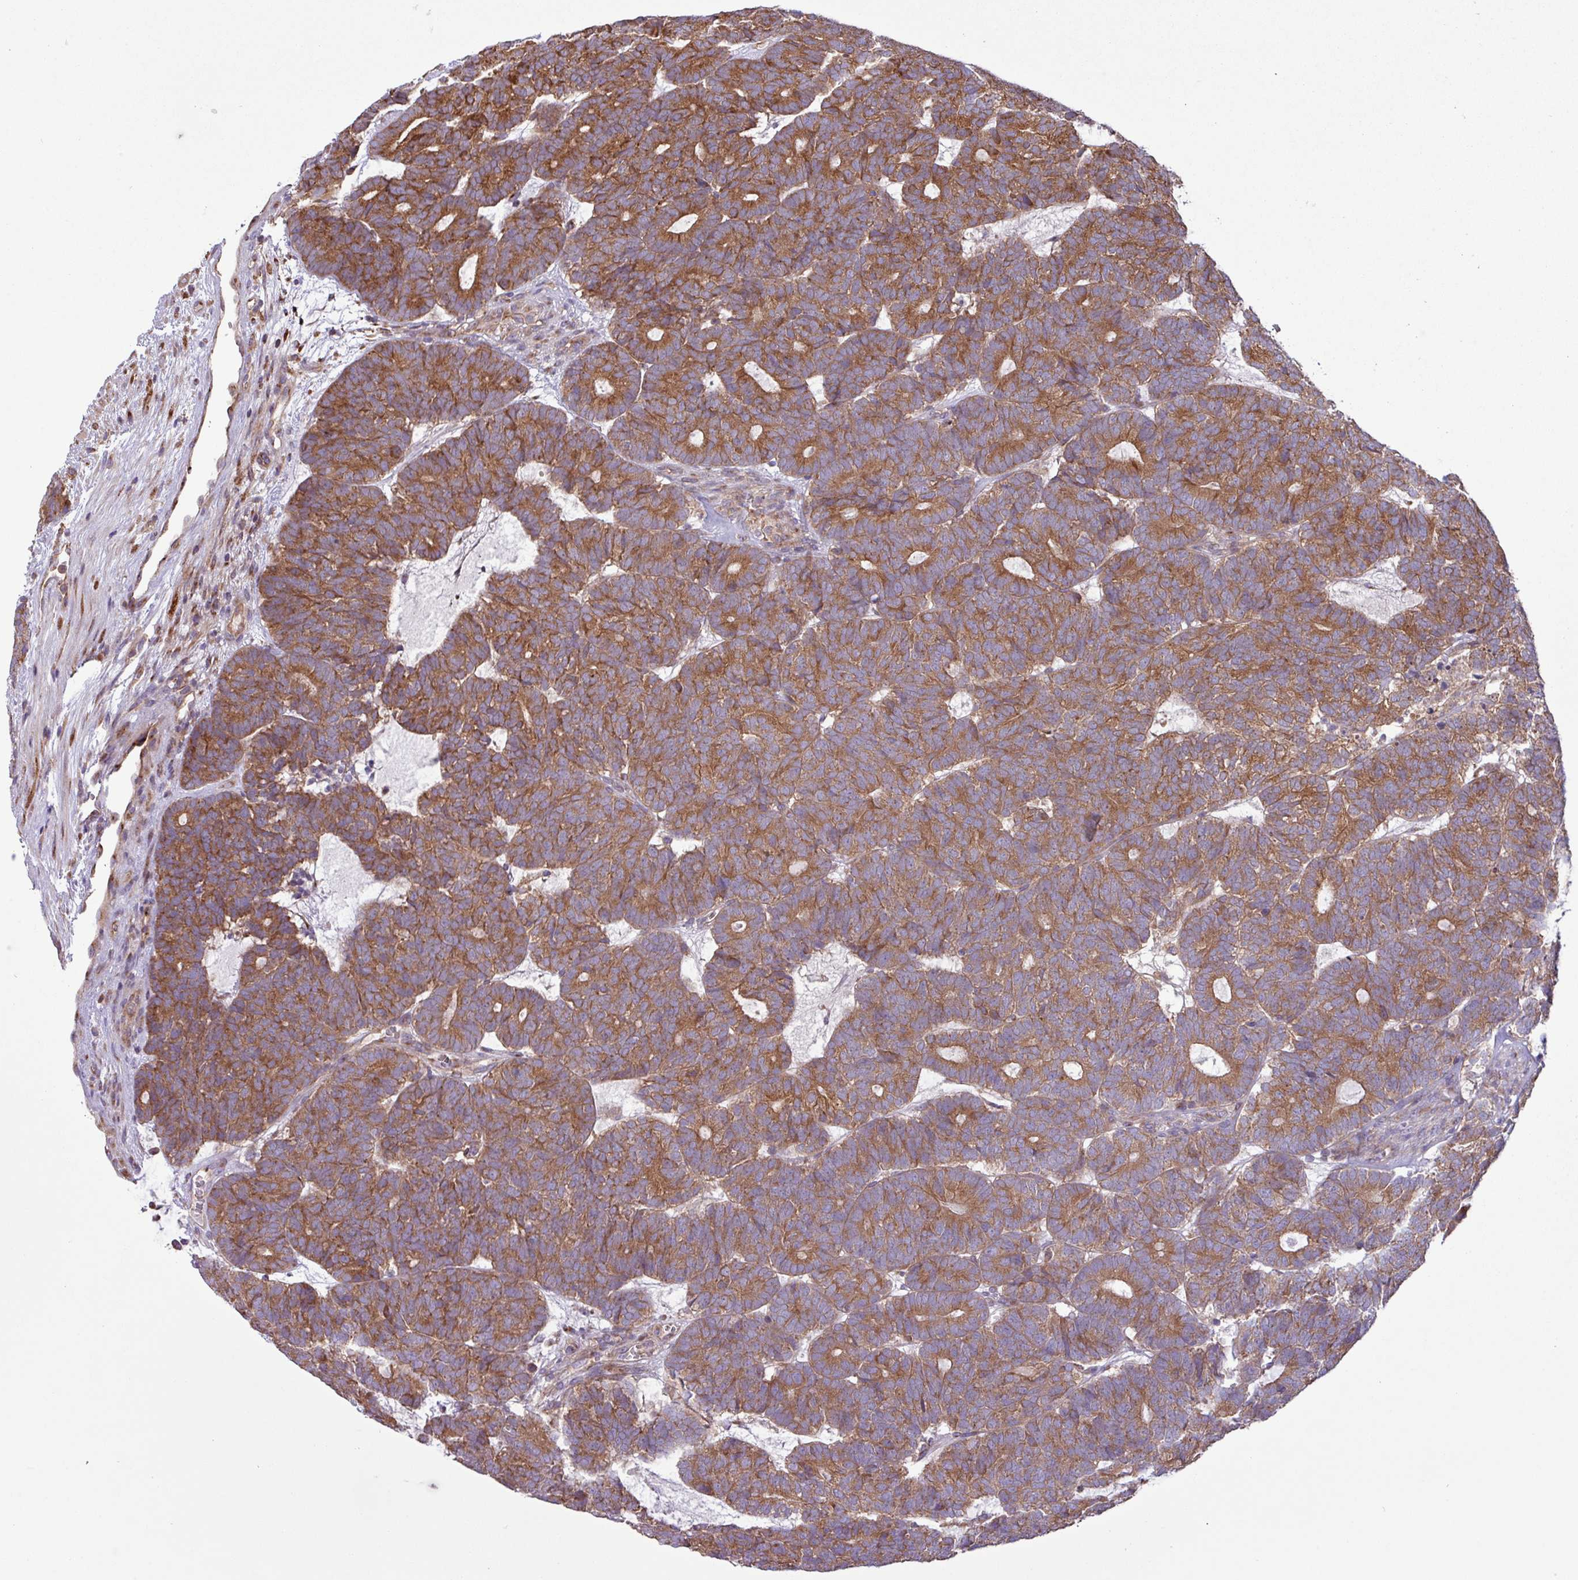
{"staining": {"intensity": "strong", "quantity": ">75%", "location": "cytoplasmic/membranous"}, "tissue": "head and neck cancer", "cell_type": "Tumor cells", "image_type": "cancer", "snomed": [{"axis": "morphology", "description": "Adenocarcinoma, NOS"}, {"axis": "topography", "description": "Head-Neck"}], "caption": "Immunohistochemical staining of human adenocarcinoma (head and neck) displays strong cytoplasmic/membranous protein staining in about >75% of tumor cells. Immunohistochemistry (ihc) stains the protein of interest in brown and the nuclei are stained blue.", "gene": "RAB19", "patient": {"sex": "female", "age": 81}}